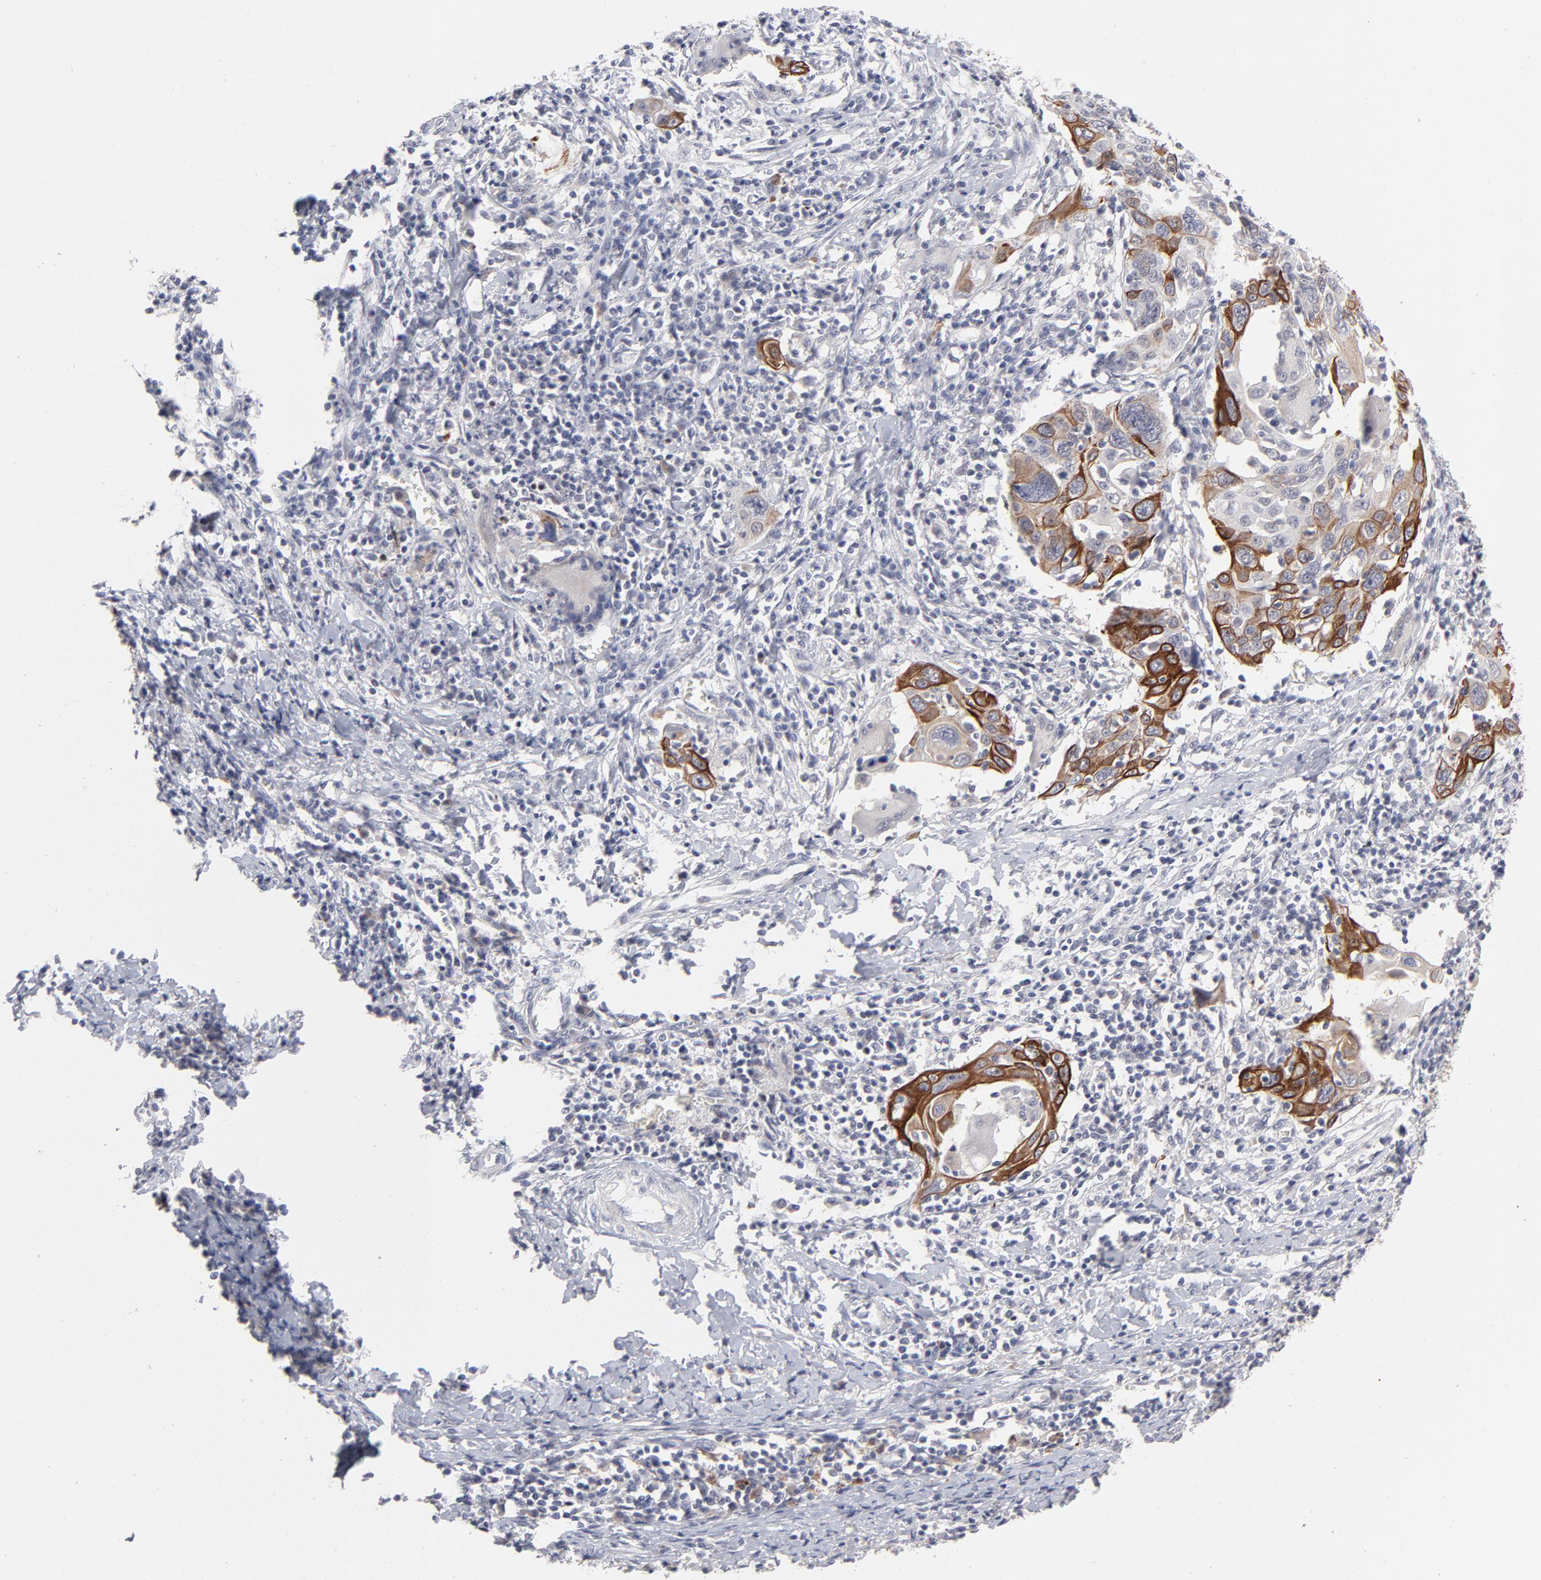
{"staining": {"intensity": "strong", "quantity": ">75%", "location": "cytoplasmic/membranous"}, "tissue": "cervical cancer", "cell_type": "Tumor cells", "image_type": "cancer", "snomed": [{"axis": "morphology", "description": "Squamous cell carcinoma, NOS"}, {"axis": "topography", "description": "Cervix"}], "caption": "The immunohistochemical stain shows strong cytoplasmic/membranous positivity in tumor cells of squamous cell carcinoma (cervical) tissue. Ihc stains the protein in brown and the nuclei are stained blue.", "gene": "CCR2", "patient": {"sex": "female", "age": 54}}